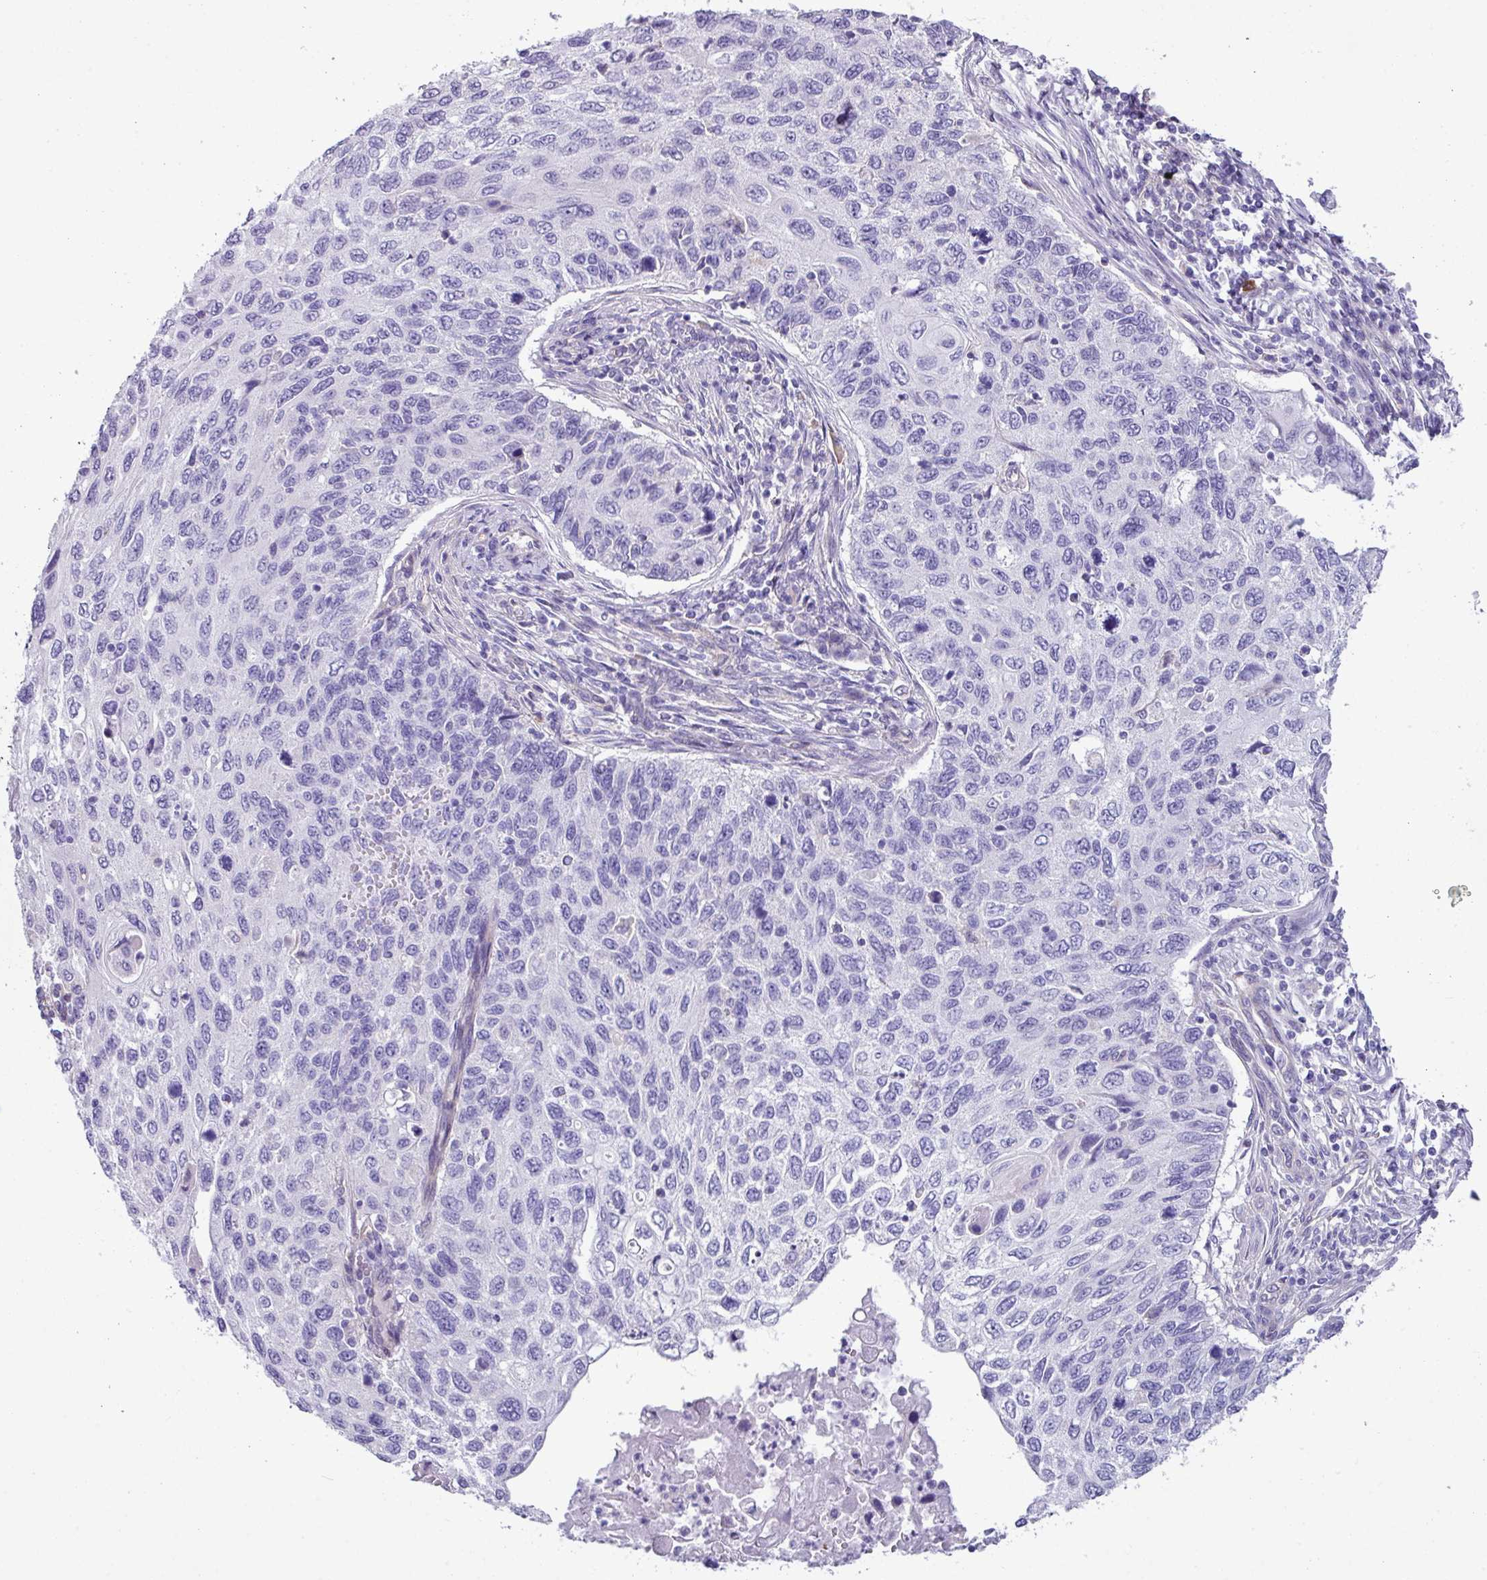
{"staining": {"intensity": "negative", "quantity": "none", "location": "none"}, "tissue": "cervical cancer", "cell_type": "Tumor cells", "image_type": "cancer", "snomed": [{"axis": "morphology", "description": "Squamous cell carcinoma, NOS"}, {"axis": "topography", "description": "Cervix"}], "caption": "High power microscopy photomicrograph of an IHC image of squamous cell carcinoma (cervical), revealing no significant staining in tumor cells.", "gene": "KIRREL3", "patient": {"sex": "female", "age": 70}}